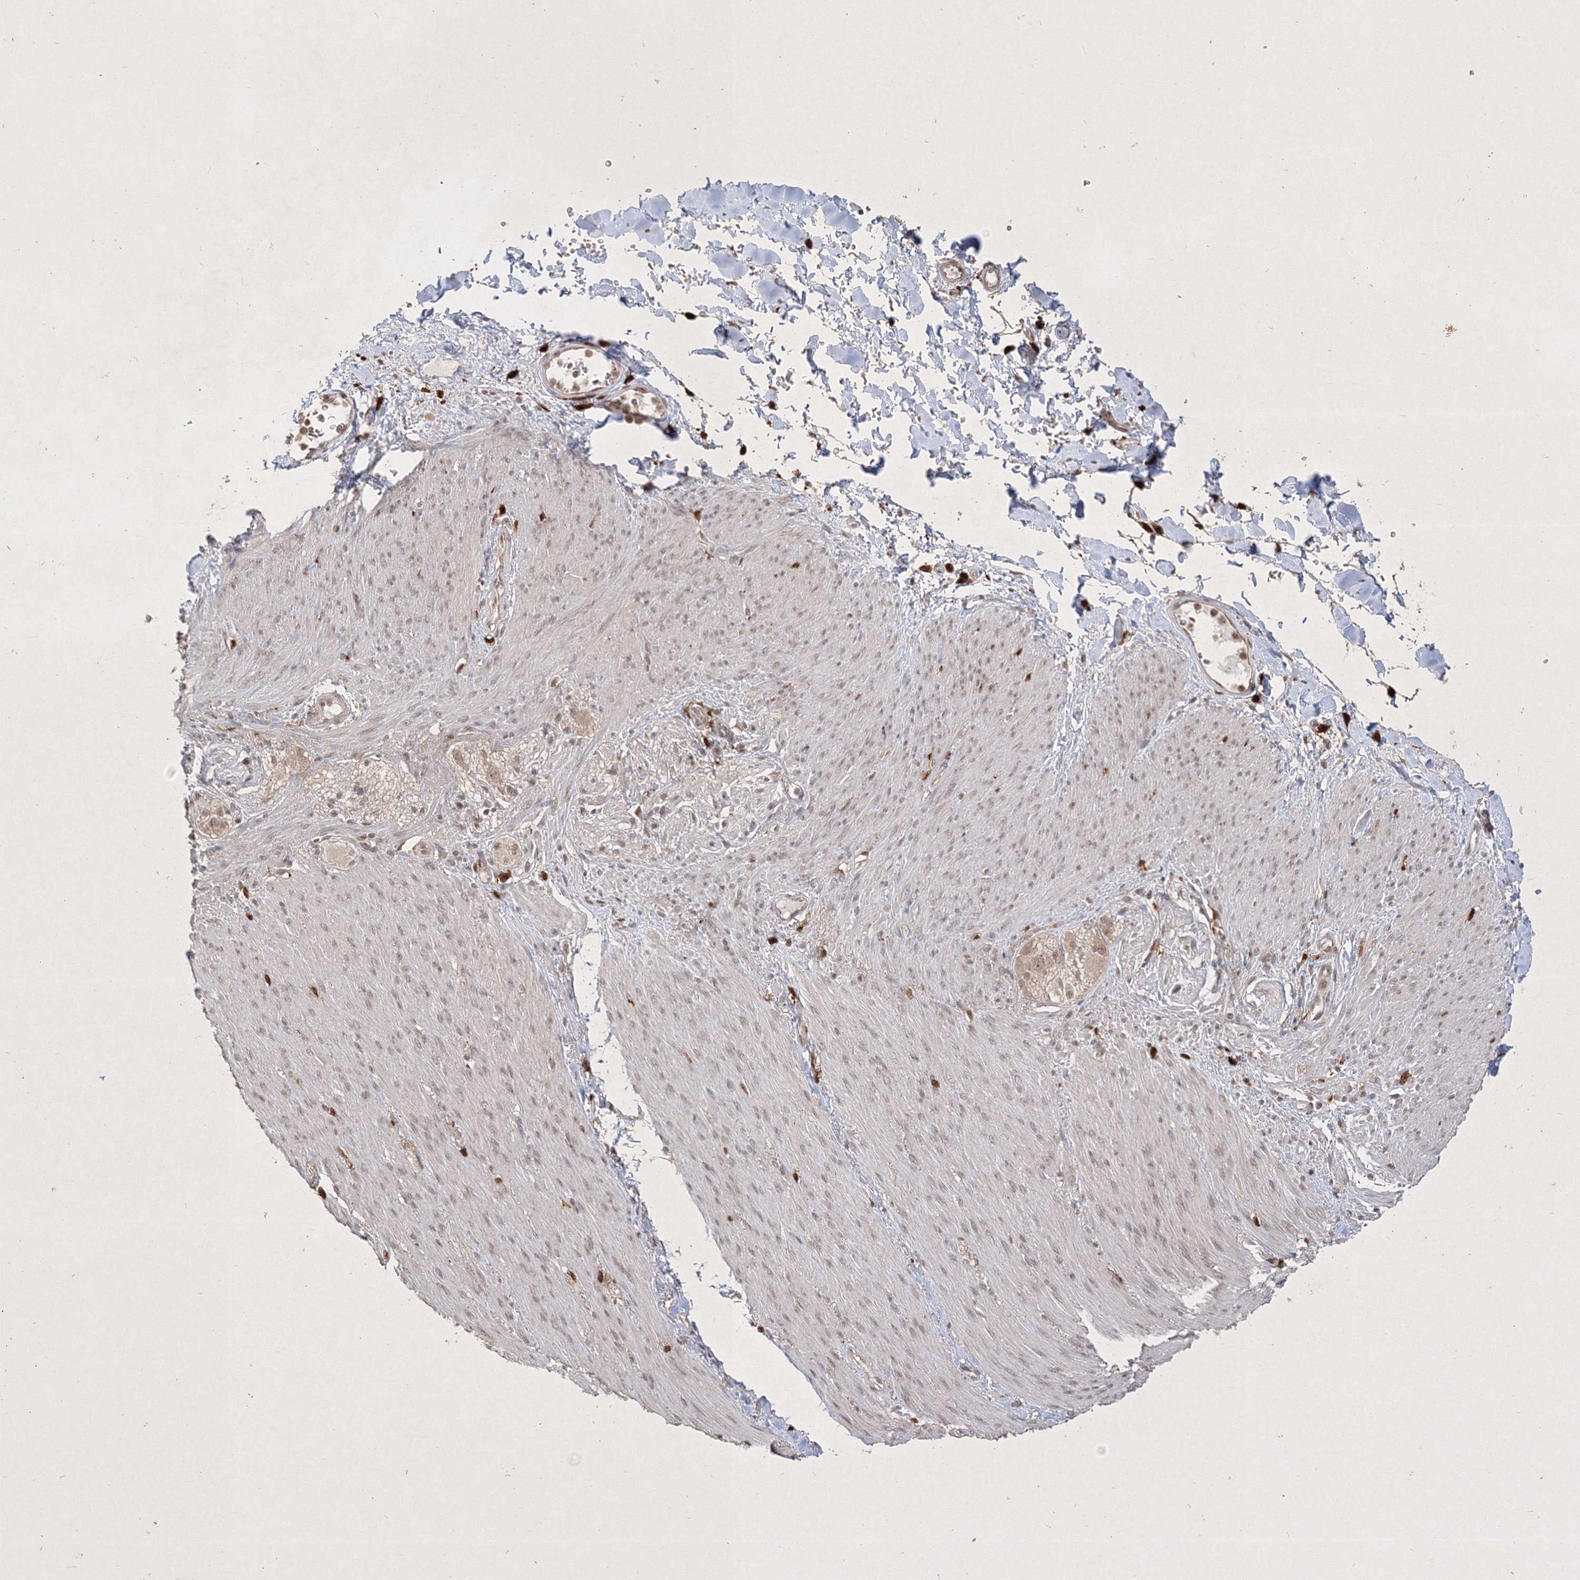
{"staining": {"intensity": "negative", "quantity": "none", "location": "none"}, "tissue": "adipose tissue", "cell_type": "Adipocytes", "image_type": "normal", "snomed": [{"axis": "morphology", "description": "Normal tissue, NOS"}, {"axis": "topography", "description": "Colon"}, {"axis": "topography", "description": "Peripheral nerve tissue"}], "caption": "Immunohistochemistry photomicrograph of benign adipose tissue stained for a protein (brown), which displays no expression in adipocytes.", "gene": "TAB1", "patient": {"sex": "female", "age": 61}}